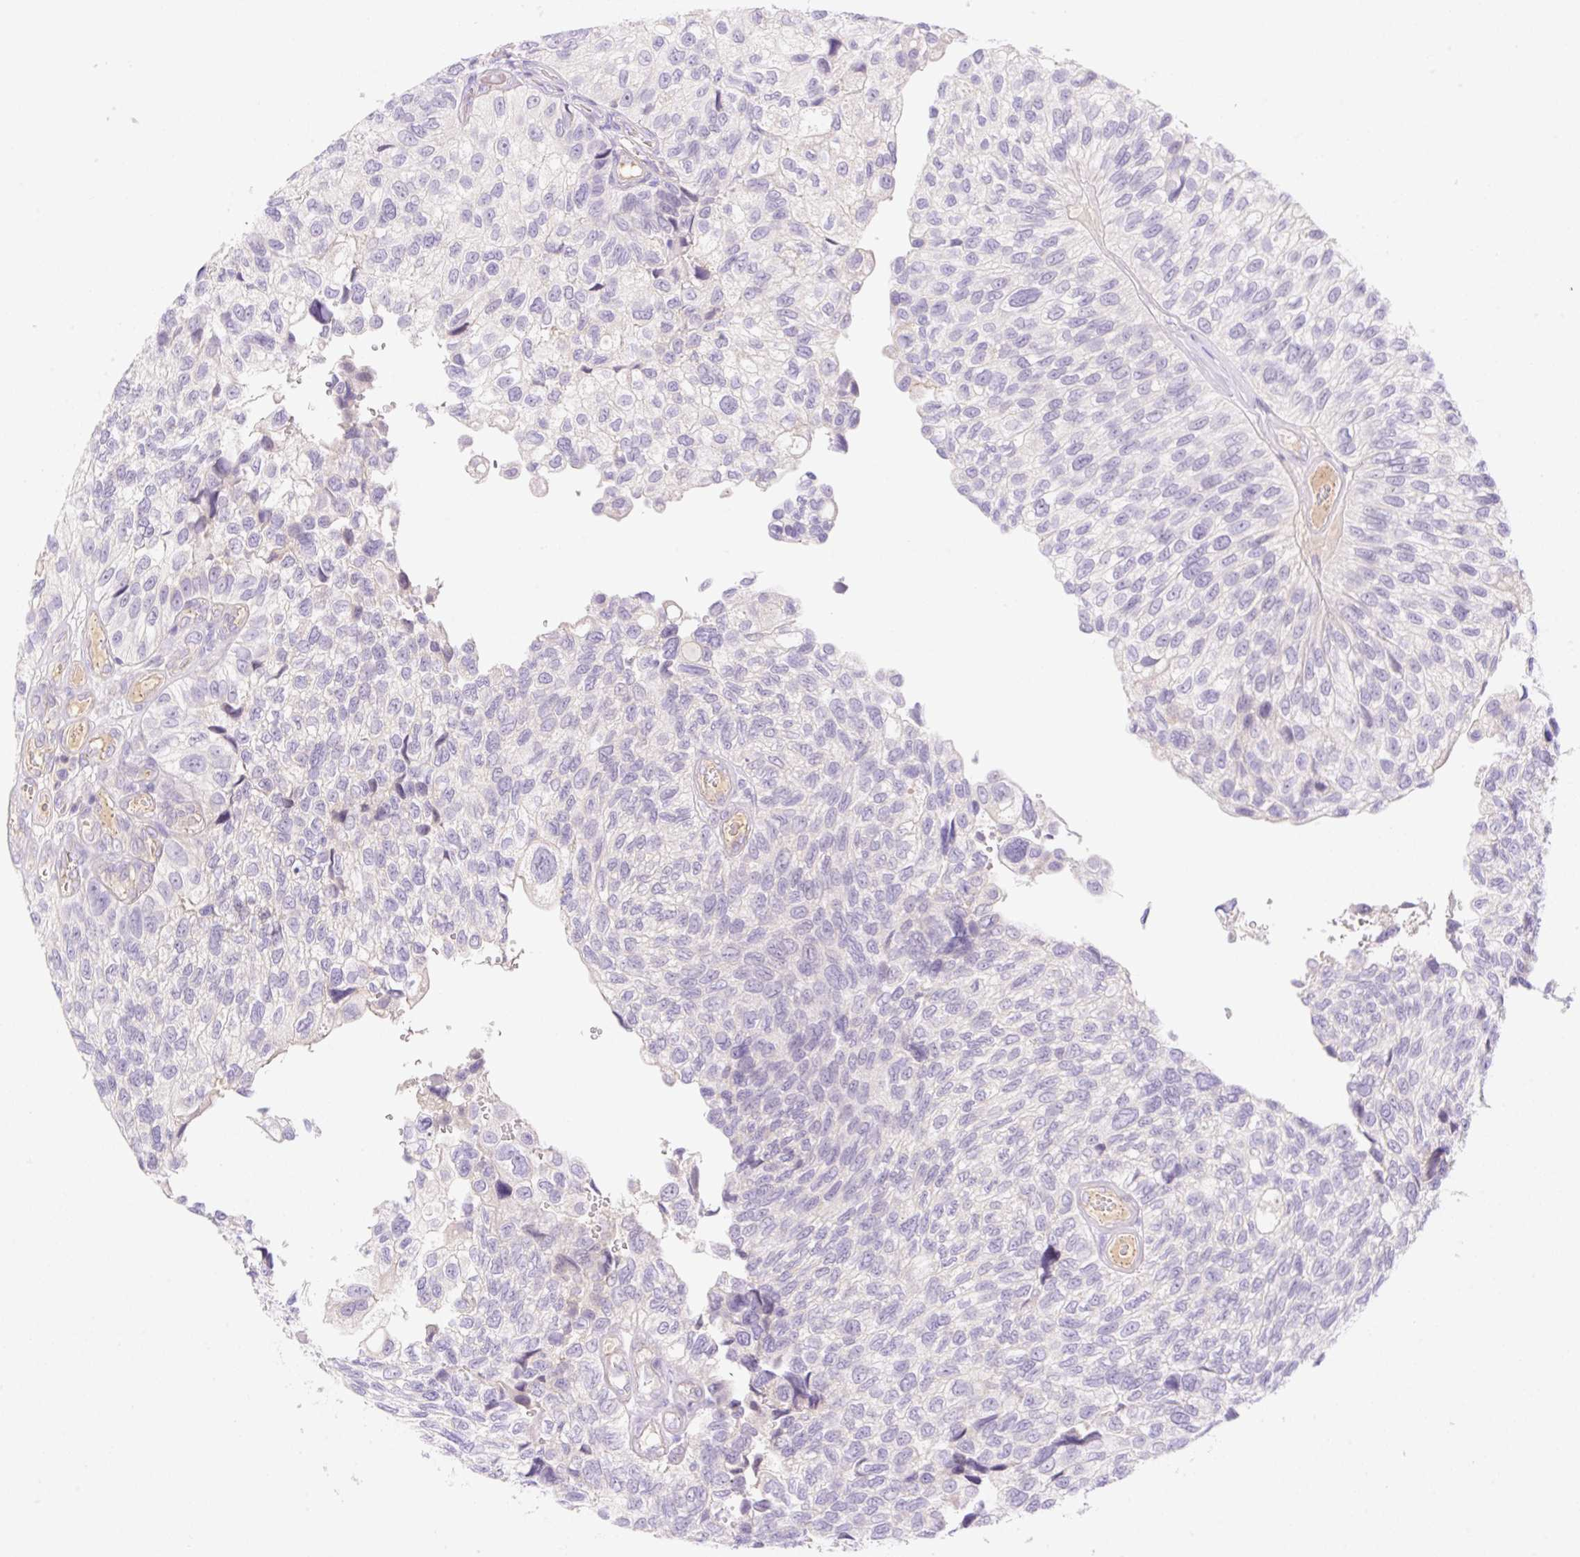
{"staining": {"intensity": "negative", "quantity": "none", "location": "none"}, "tissue": "urothelial cancer", "cell_type": "Tumor cells", "image_type": "cancer", "snomed": [{"axis": "morphology", "description": "Urothelial carcinoma, NOS"}, {"axis": "topography", "description": "Urinary bladder"}], "caption": "Immunohistochemistry image of urothelial cancer stained for a protein (brown), which demonstrates no expression in tumor cells.", "gene": "DENND5A", "patient": {"sex": "male", "age": 87}}